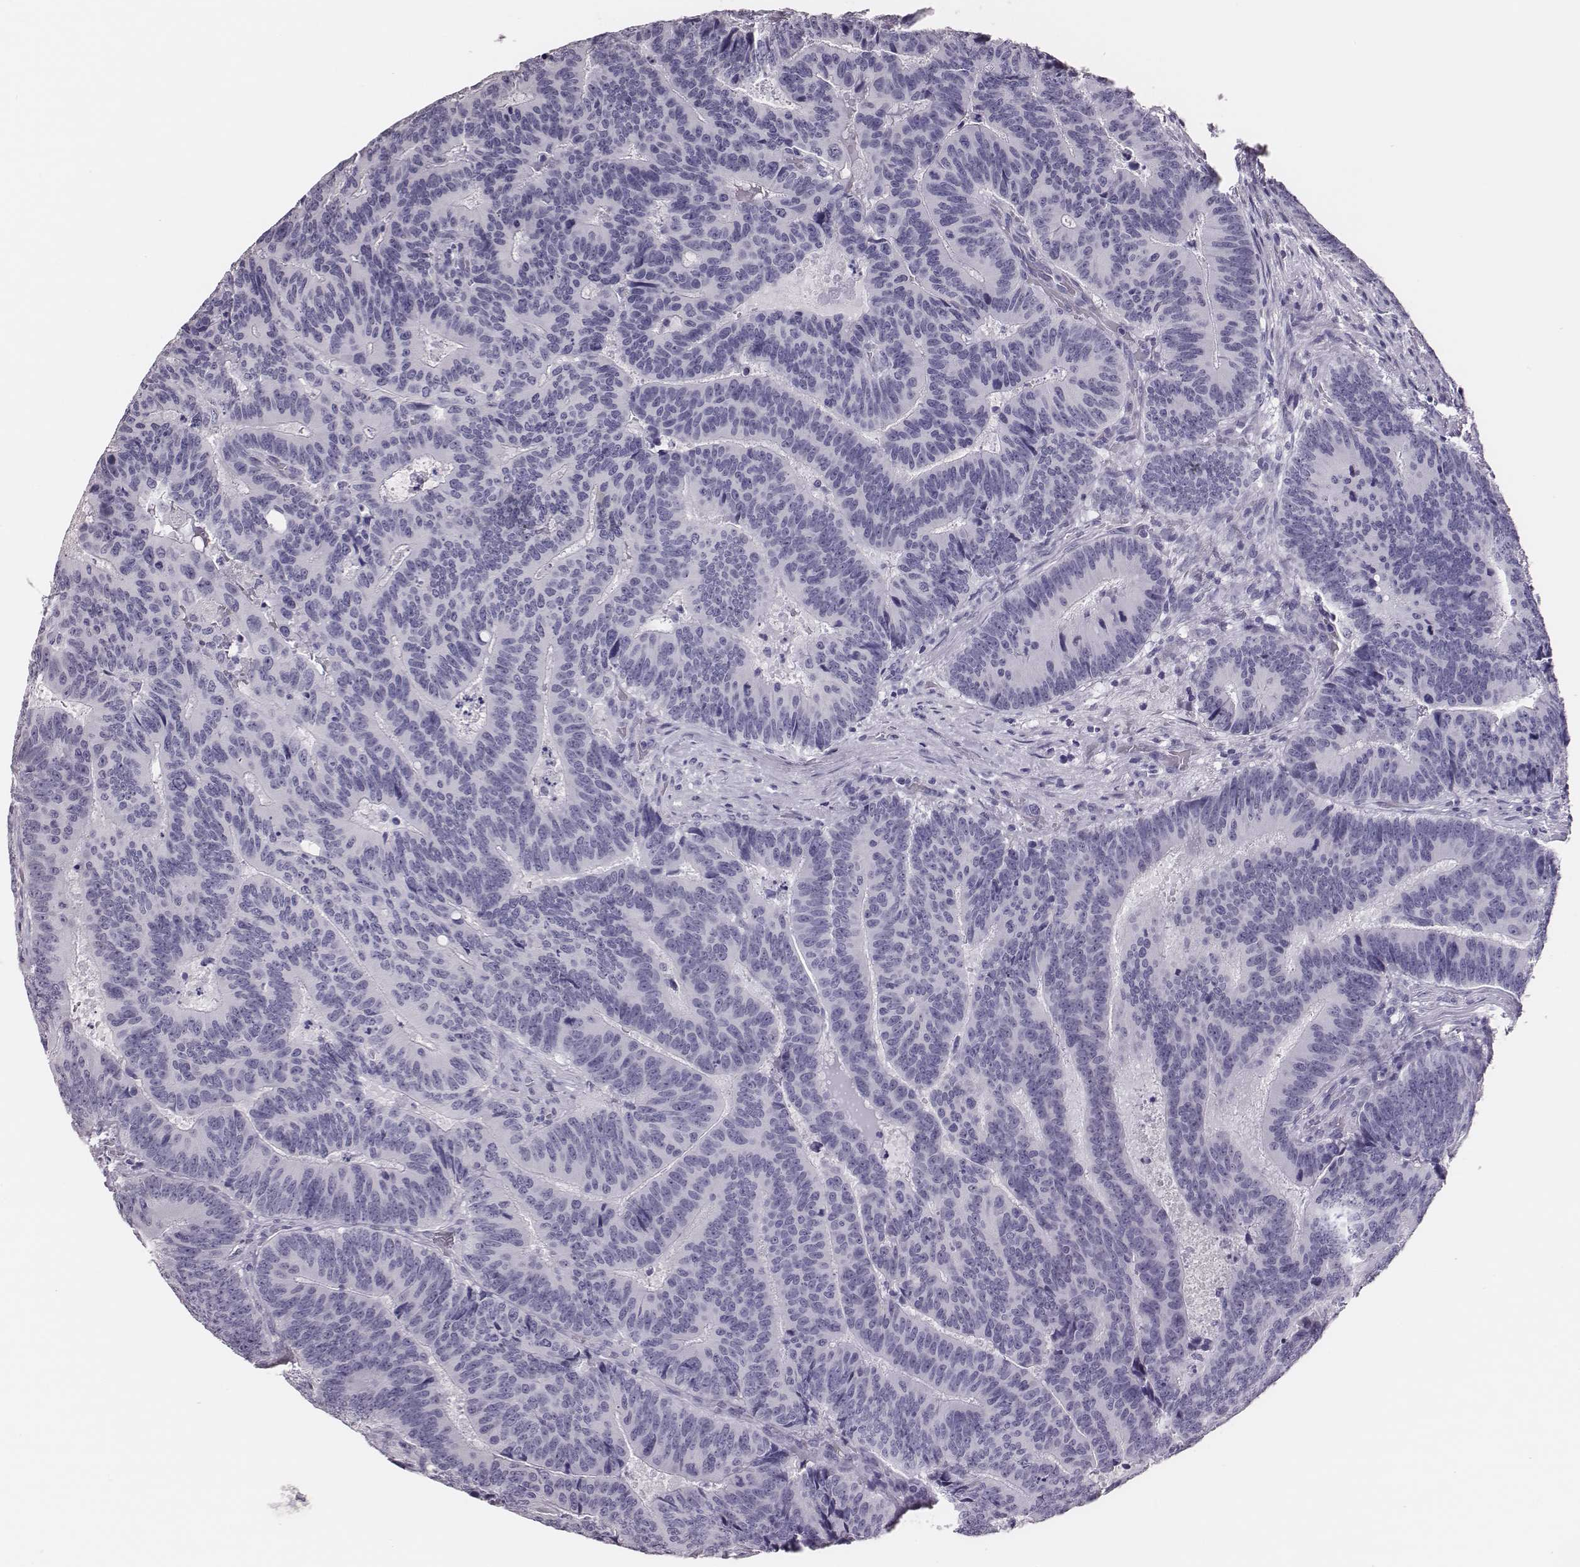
{"staining": {"intensity": "negative", "quantity": "none", "location": "none"}, "tissue": "colorectal cancer", "cell_type": "Tumor cells", "image_type": "cancer", "snomed": [{"axis": "morphology", "description": "Adenocarcinoma, NOS"}, {"axis": "topography", "description": "Colon"}], "caption": "There is no significant expression in tumor cells of colorectal adenocarcinoma.", "gene": "H1-6", "patient": {"sex": "female", "age": 82}}